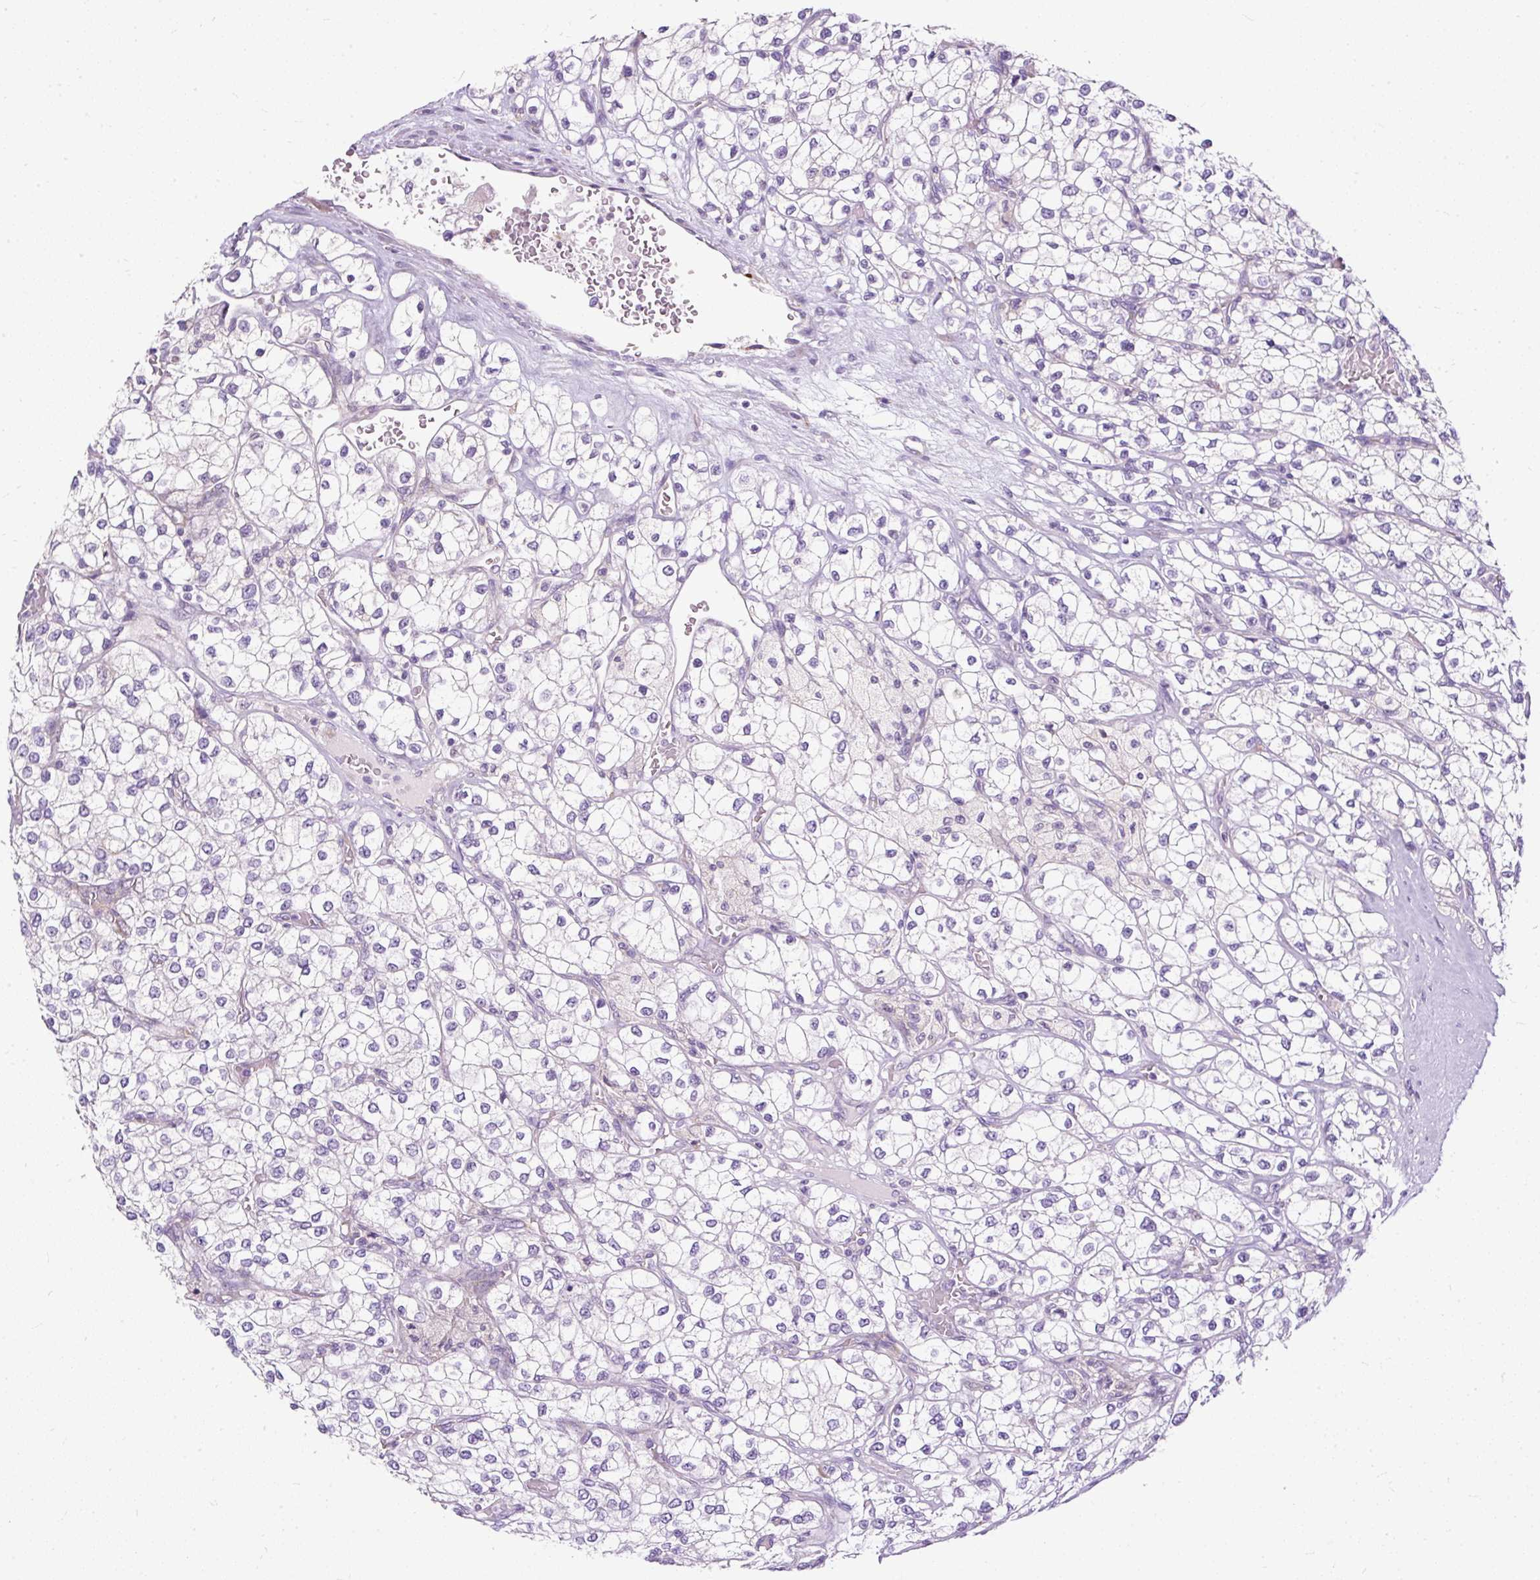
{"staining": {"intensity": "negative", "quantity": "none", "location": "none"}, "tissue": "renal cancer", "cell_type": "Tumor cells", "image_type": "cancer", "snomed": [{"axis": "morphology", "description": "Adenocarcinoma, NOS"}, {"axis": "topography", "description": "Kidney"}], "caption": "This is an immunohistochemistry photomicrograph of renal cancer (adenocarcinoma). There is no positivity in tumor cells.", "gene": "FMC1", "patient": {"sex": "male", "age": 80}}